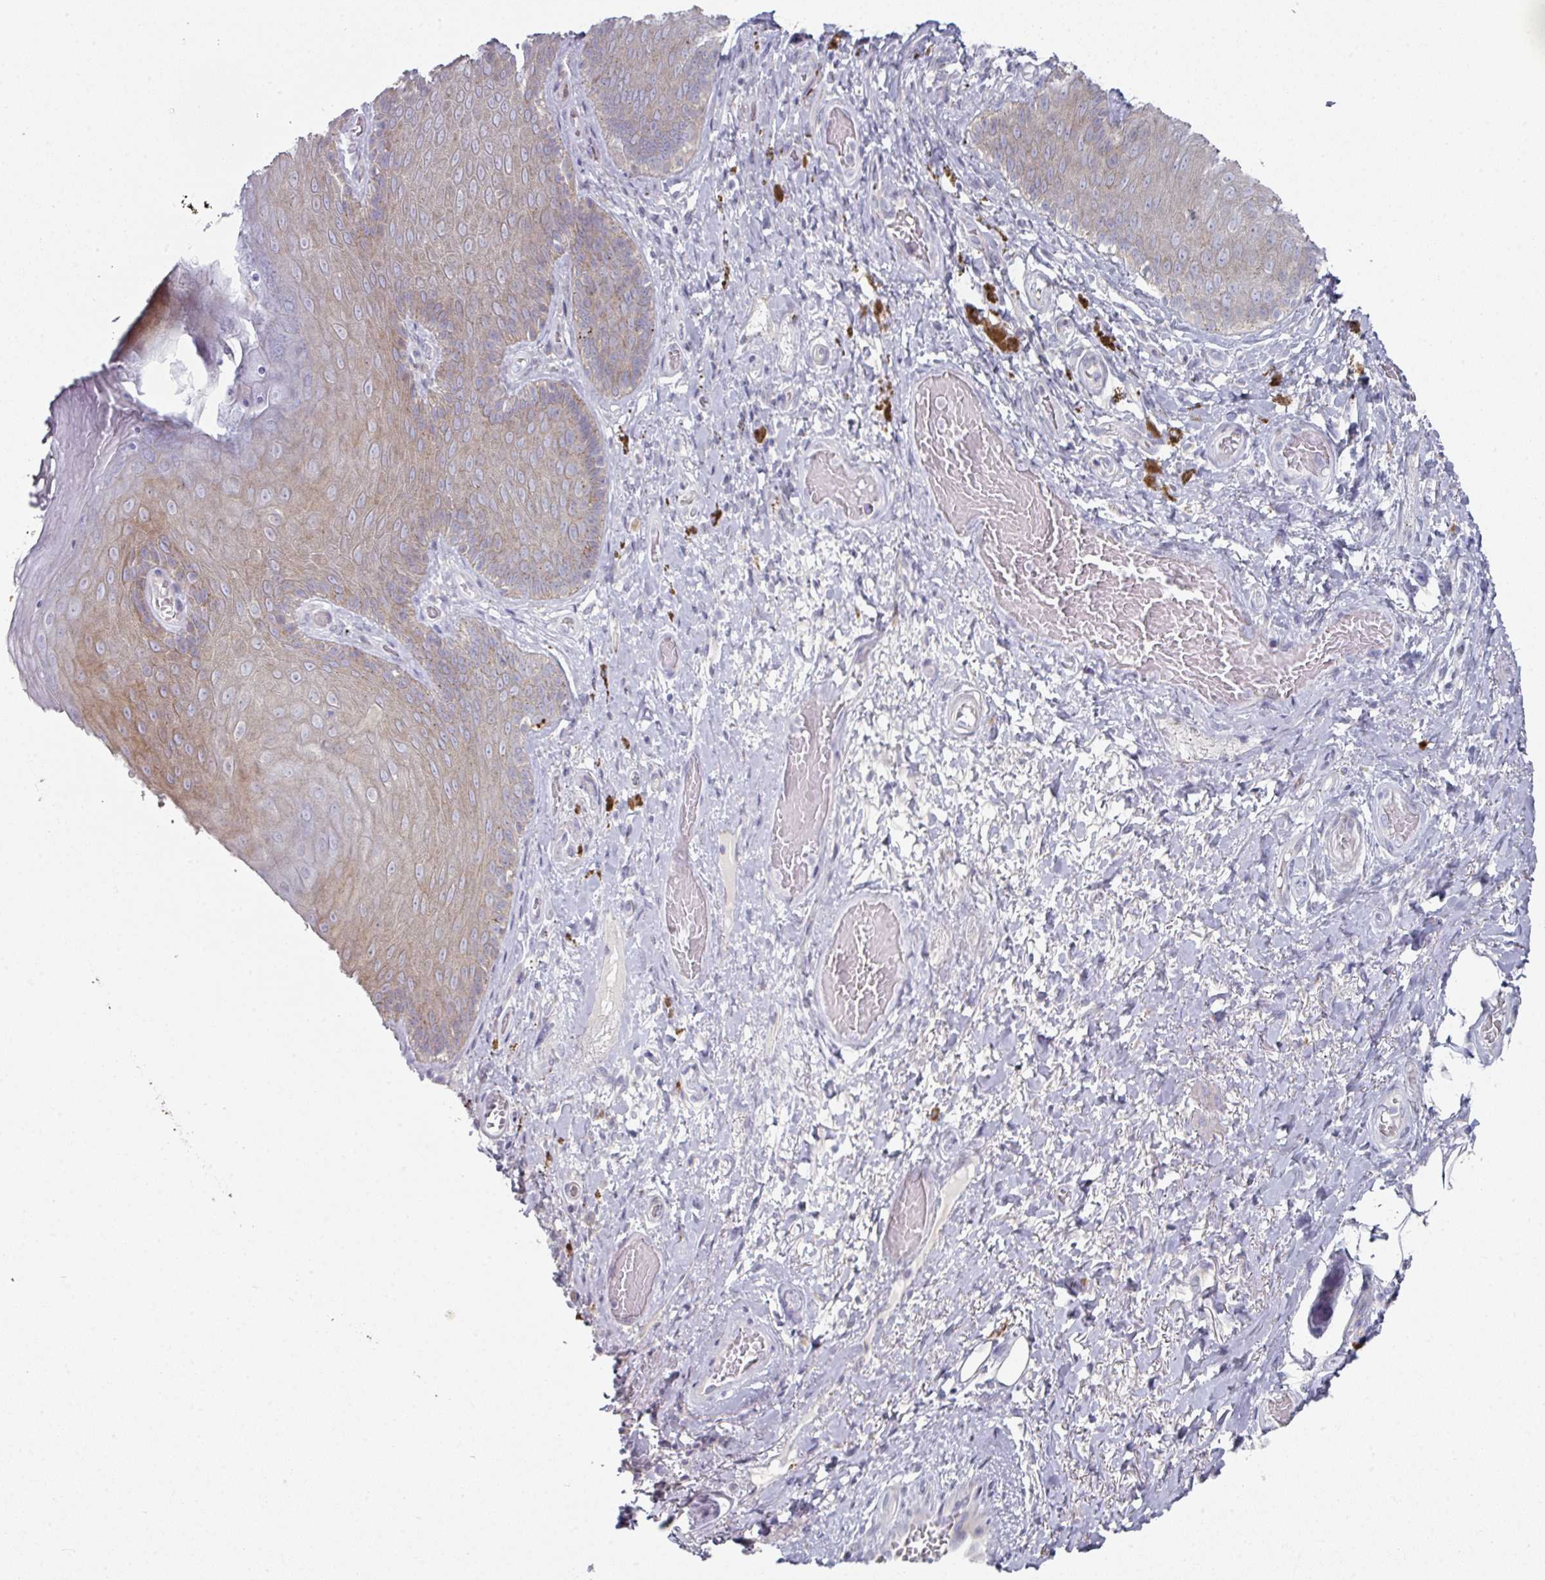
{"staining": {"intensity": "moderate", "quantity": "25%-75%", "location": "cytoplasmic/membranous"}, "tissue": "skin", "cell_type": "Epidermal cells", "image_type": "normal", "snomed": [{"axis": "morphology", "description": "Normal tissue, NOS"}, {"axis": "topography", "description": "Anal"}, {"axis": "topography", "description": "Peripheral nerve tissue"}], "caption": "The image exhibits immunohistochemical staining of unremarkable skin. There is moderate cytoplasmic/membranous expression is identified in approximately 25%-75% of epidermal cells.", "gene": "NT5C1A", "patient": {"sex": "male", "age": 53}}